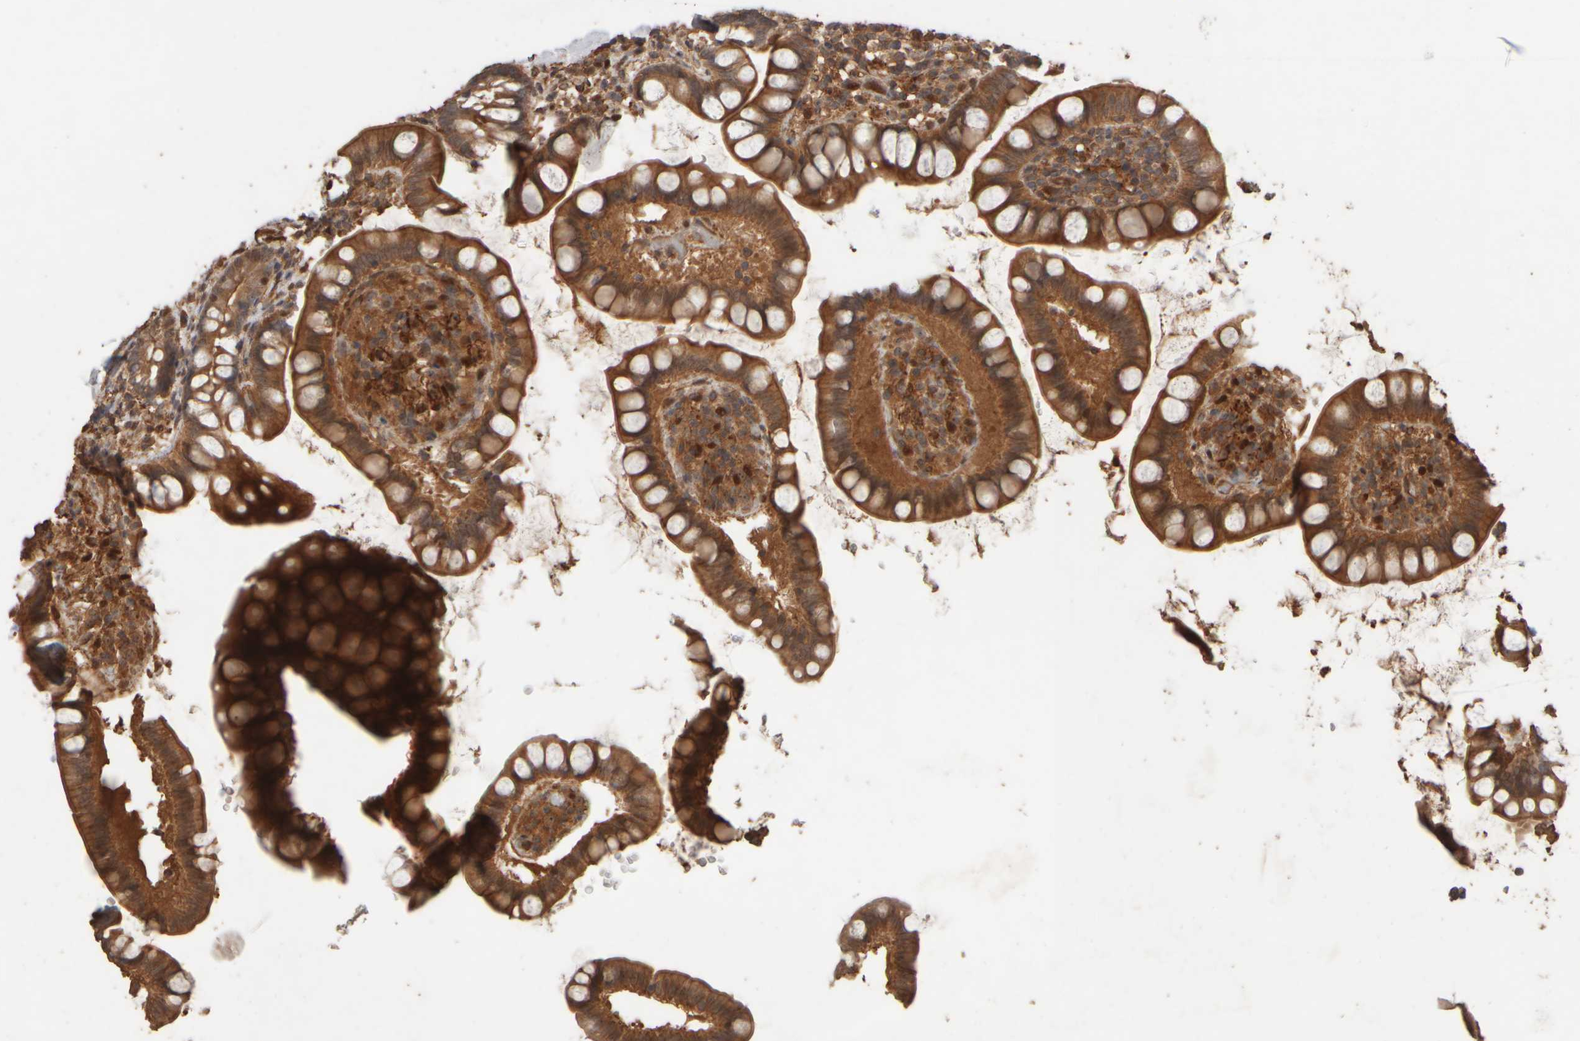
{"staining": {"intensity": "moderate", "quantity": ">75%", "location": "cytoplasmic/membranous,nuclear"}, "tissue": "small intestine", "cell_type": "Glandular cells", "image_type": "normal", "snomed": [{"axis": "morphology", "description": "Normal tissue, NOS"}, {"axis": "topography", "description": "Smooth muscle"}, {"axis": "topography", "description": "Small intestine"}], "caption": "Approximately >75% of glandular cells in benign human small intestine exhibit moderate cytoplasmic/membranous,nuclear protein expression as visualized by brown immunohistochemical staining.", "gene": "SPHK1", "patient": {"sex": "female", "age": 84}}